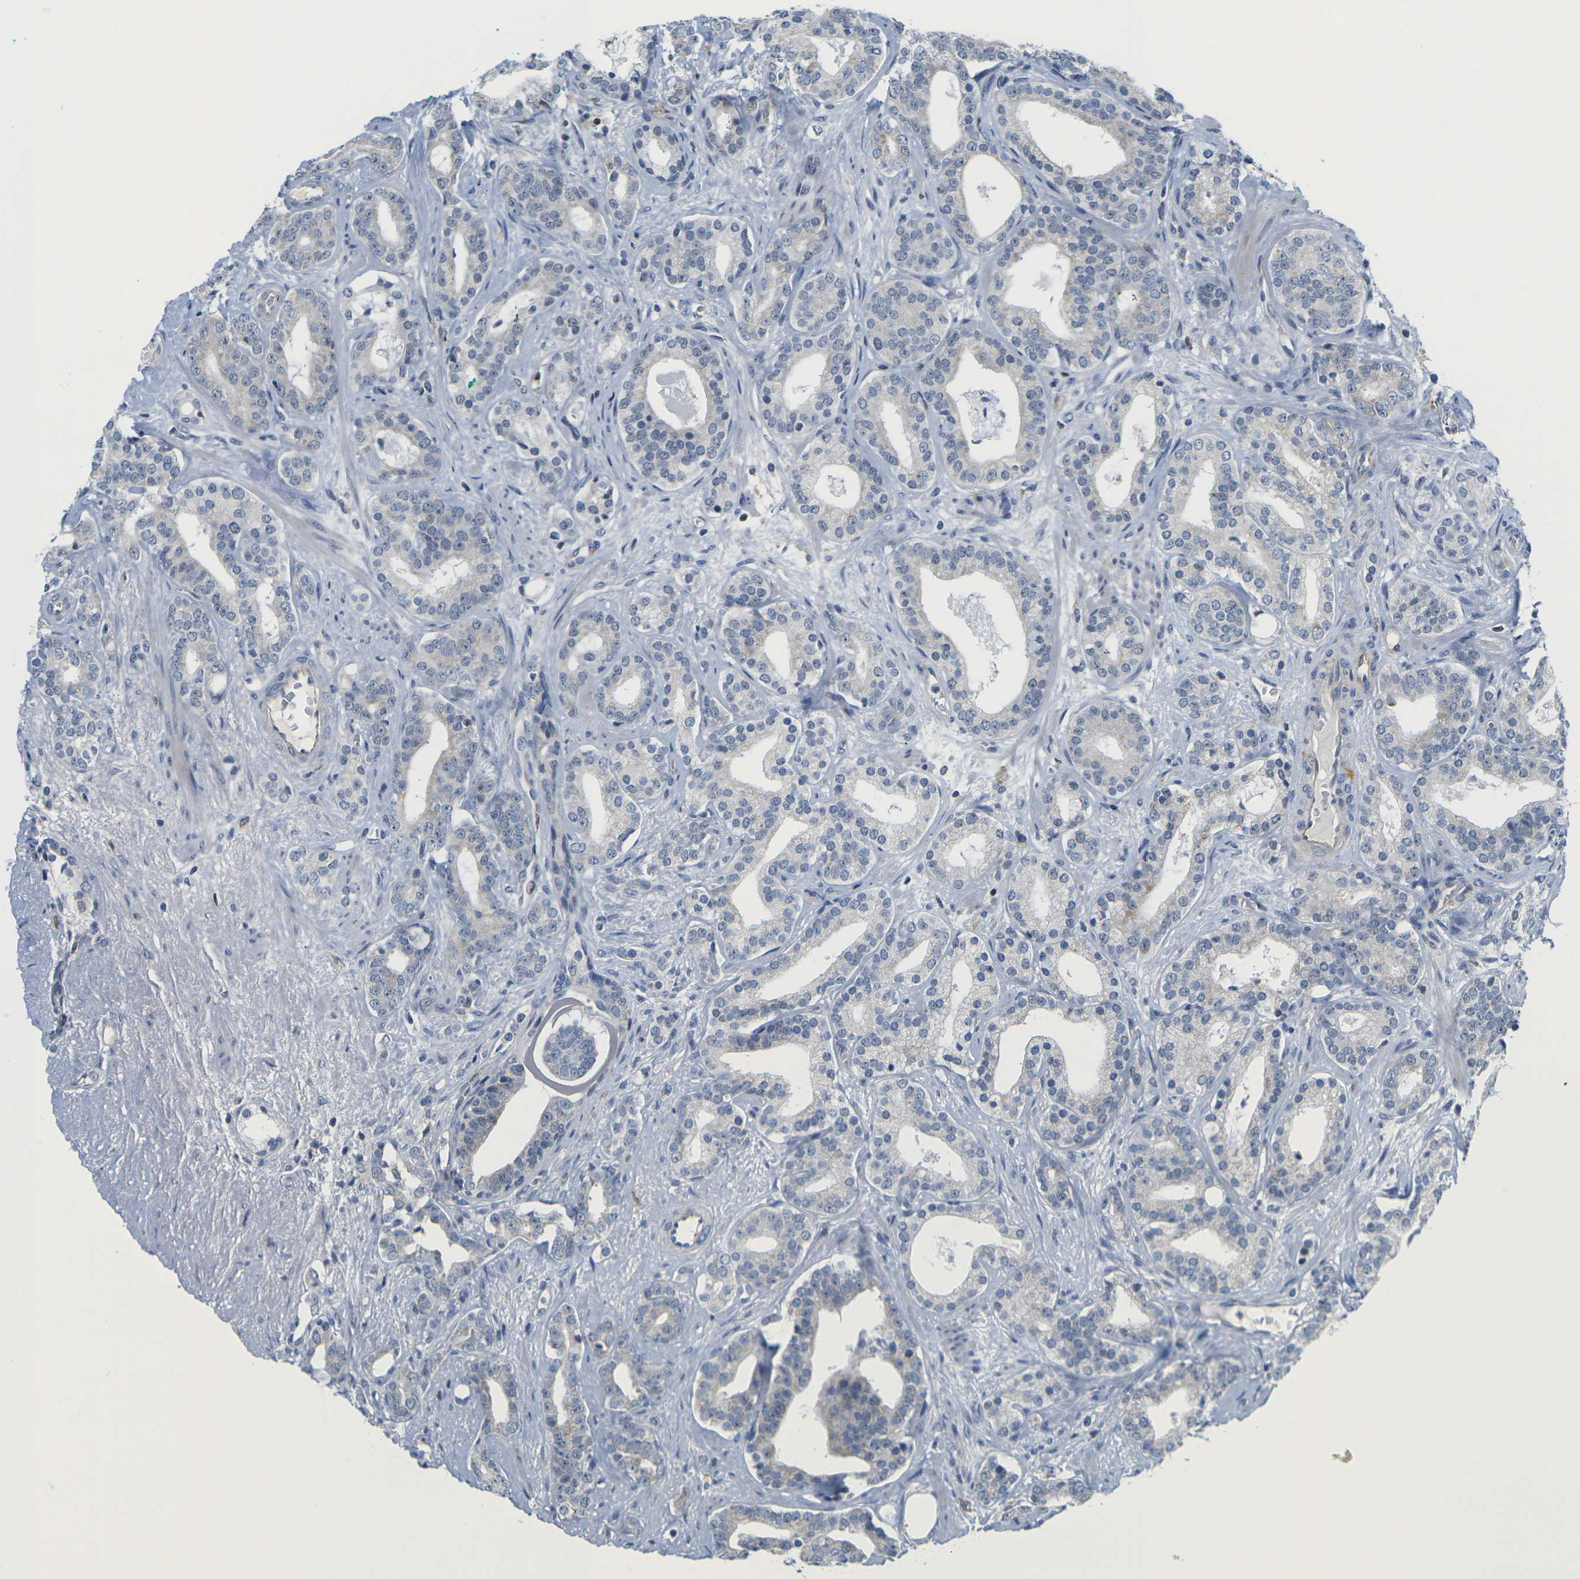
{"staining": {"intensity": "weak", "quantity": "<25%", "location": "cytoplasmic/membranous"}, "tissue": "prostate cancer", "cell_type": "Tumor cells", "image_type": "cancer", "snomed": [{"axis": "morphology", "description": "Adenocarcinoma, Low grade"}, {"axis": "topography", "description": "Prostate"}], "caption": "A histopathology image of human prostate cancer (low-grade adenocarcinoma) is negative for staining in tumor cells. The staining was performed using DAB to visualize the protein expression in brown, while the nuclei were stained in blue with hematoxylin (Magnification: 20x).", "gene": "OTOF", "patient": {"sex": "male", "age": 63}}